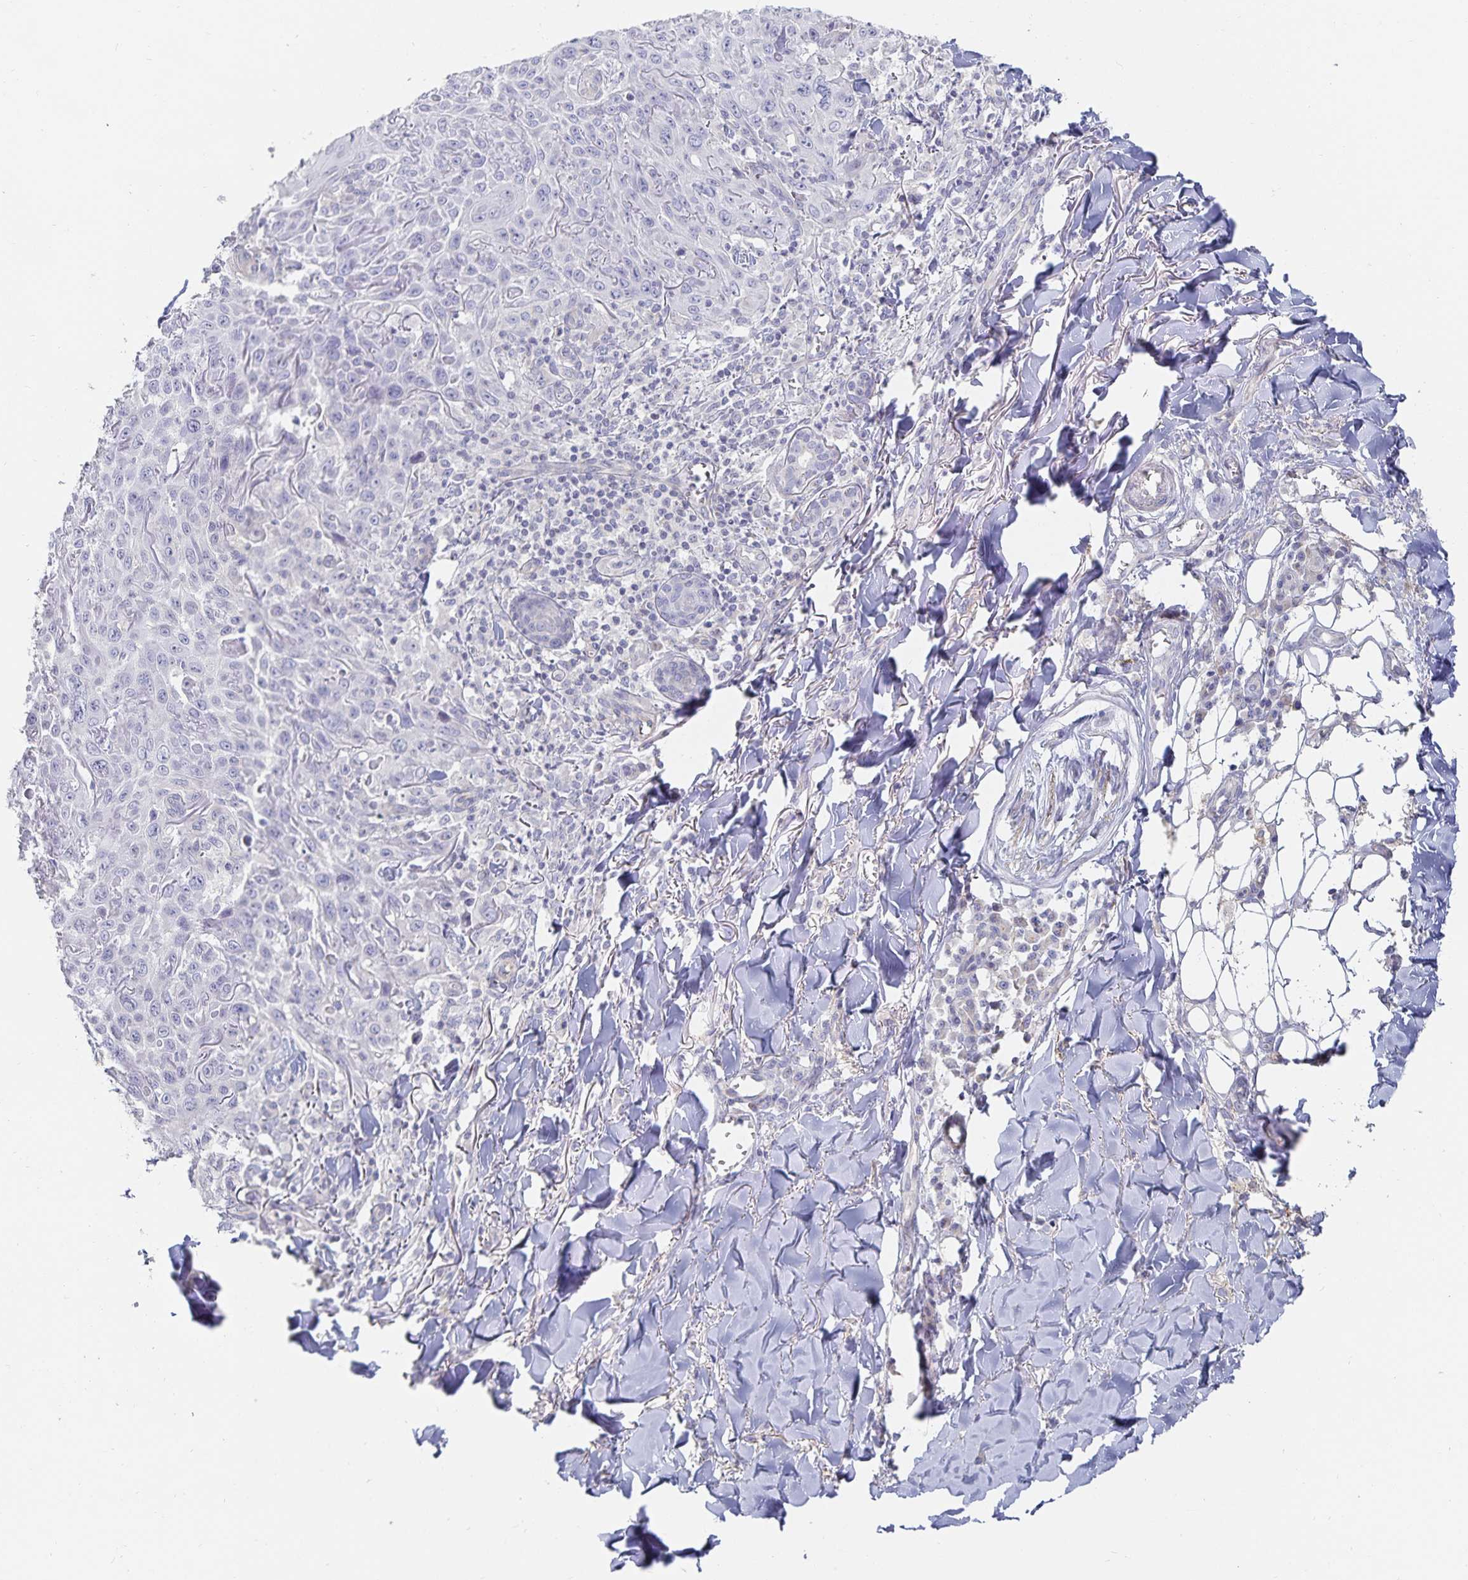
{"staining": {"intensity": "negative", "quantity": "none", "location": "none"}, "tissue": "skin cancer", "cell_type": "Tumor cells", "image_type": "cancer", "snomed": [{"axis": "morphology", "description": "Squamous cell carcinoma, NOS"}, {"axis": "topography", "description": "Skin"}], "caption": "Immunohistochemistry (IHC) of human skin cancer (squamous cell carcinoma) shows no positivity in tumor cells.", "gene": "SFTPA1", "patient": {"sex": "male", "age": 75}}